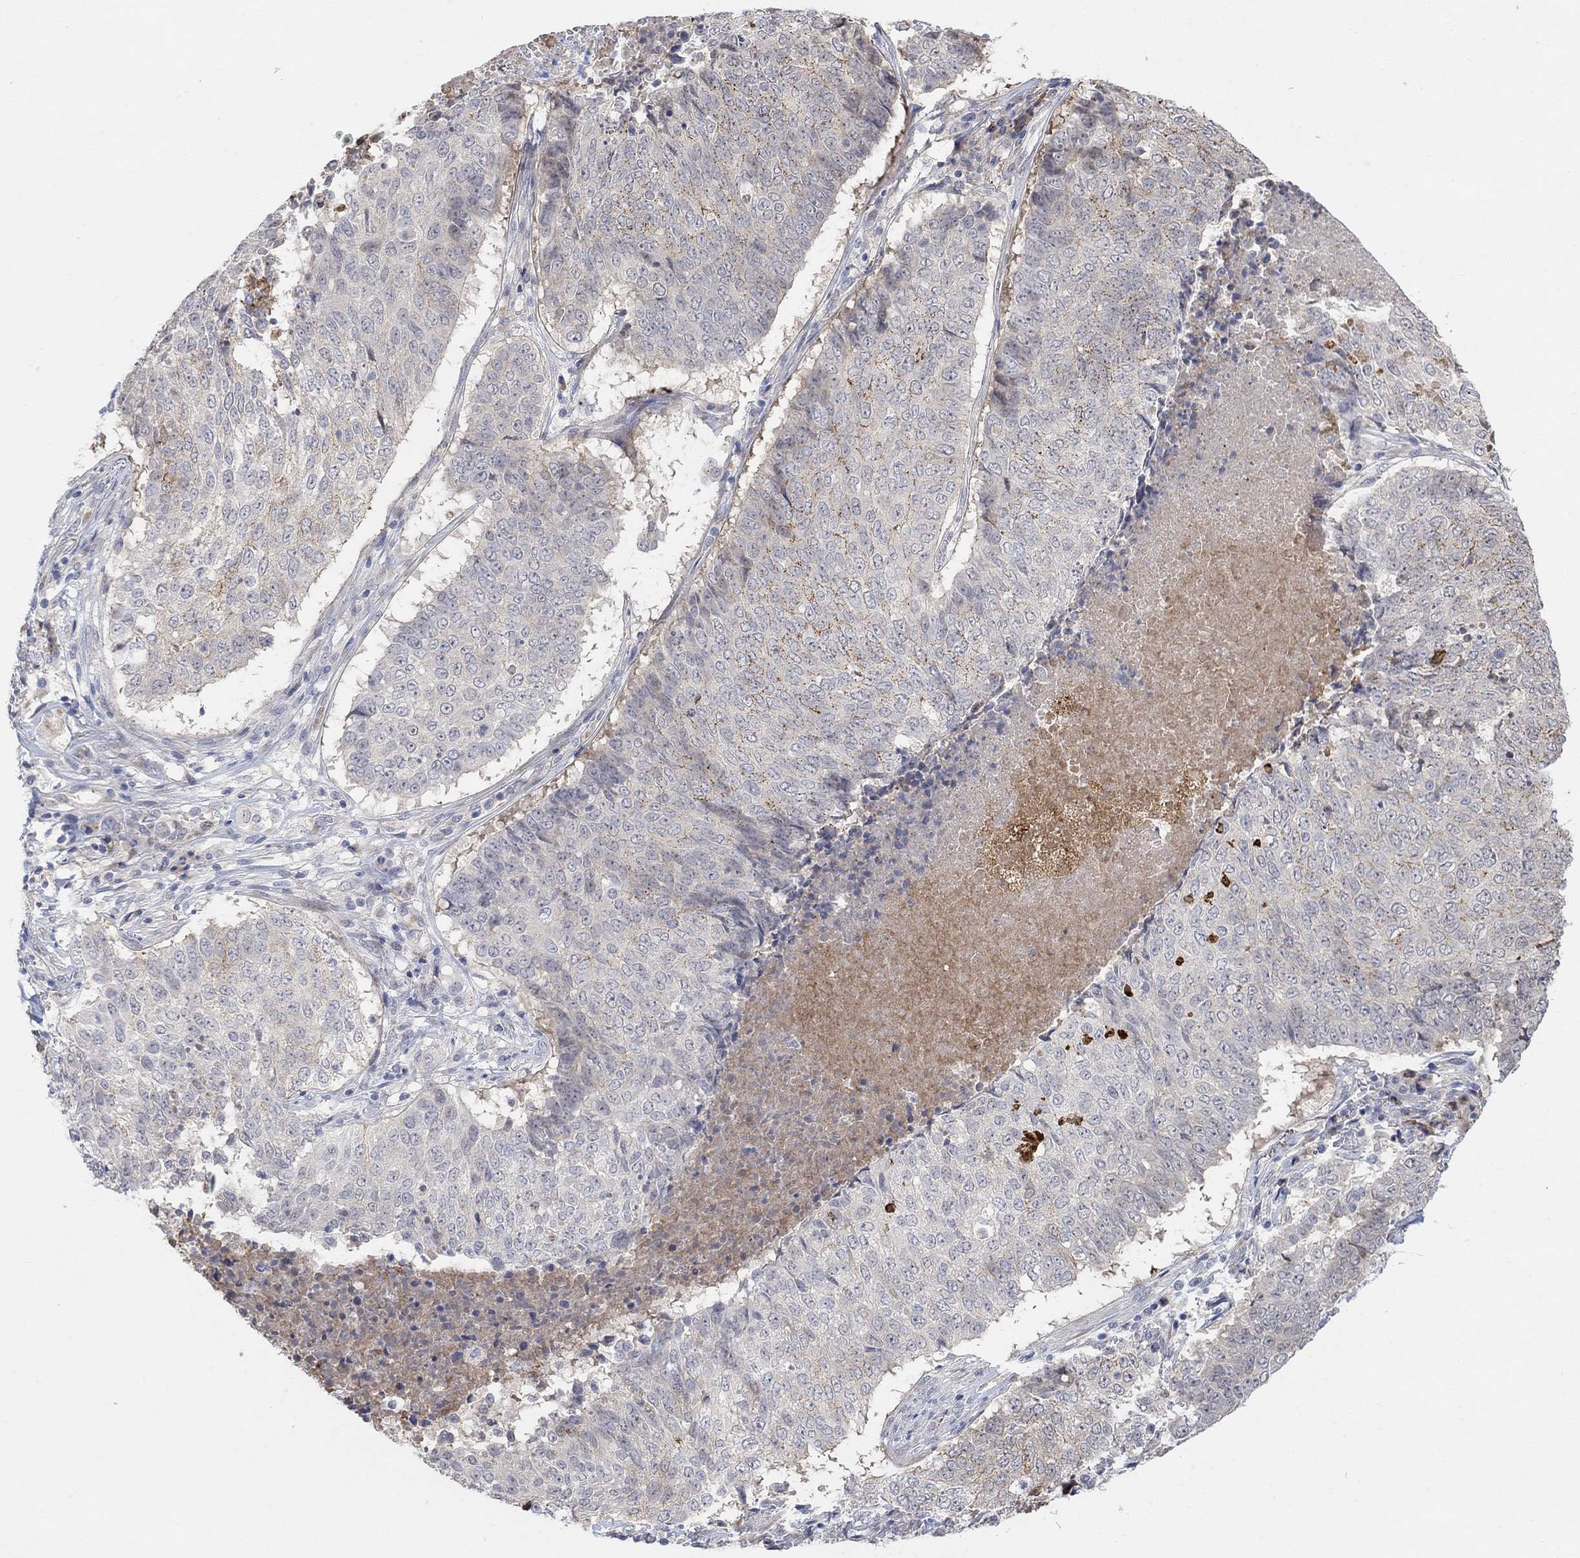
{"staining": {"intensity": "negative", "quantity": "none", "location": "none"}, "tissue": "lung cancer", "cell_type": "Tumor cells", "image_type": "cancer", "snomed": [{"axis": "morphology", "description": "Squamous cell carcinoma, NOS"}, {"axis": "topography", "description": "Lung"}], "caption": "High magnification brightfield microscopy of lung squamous cell carcinoma stained with DAB (3,3'-diaminobenzidine) (brown) and counterstained with hematoxylin (blue): tumor cells show no significant staining.", "gene": "CNTF", "patient": {"sex": "male", "age": 64}}